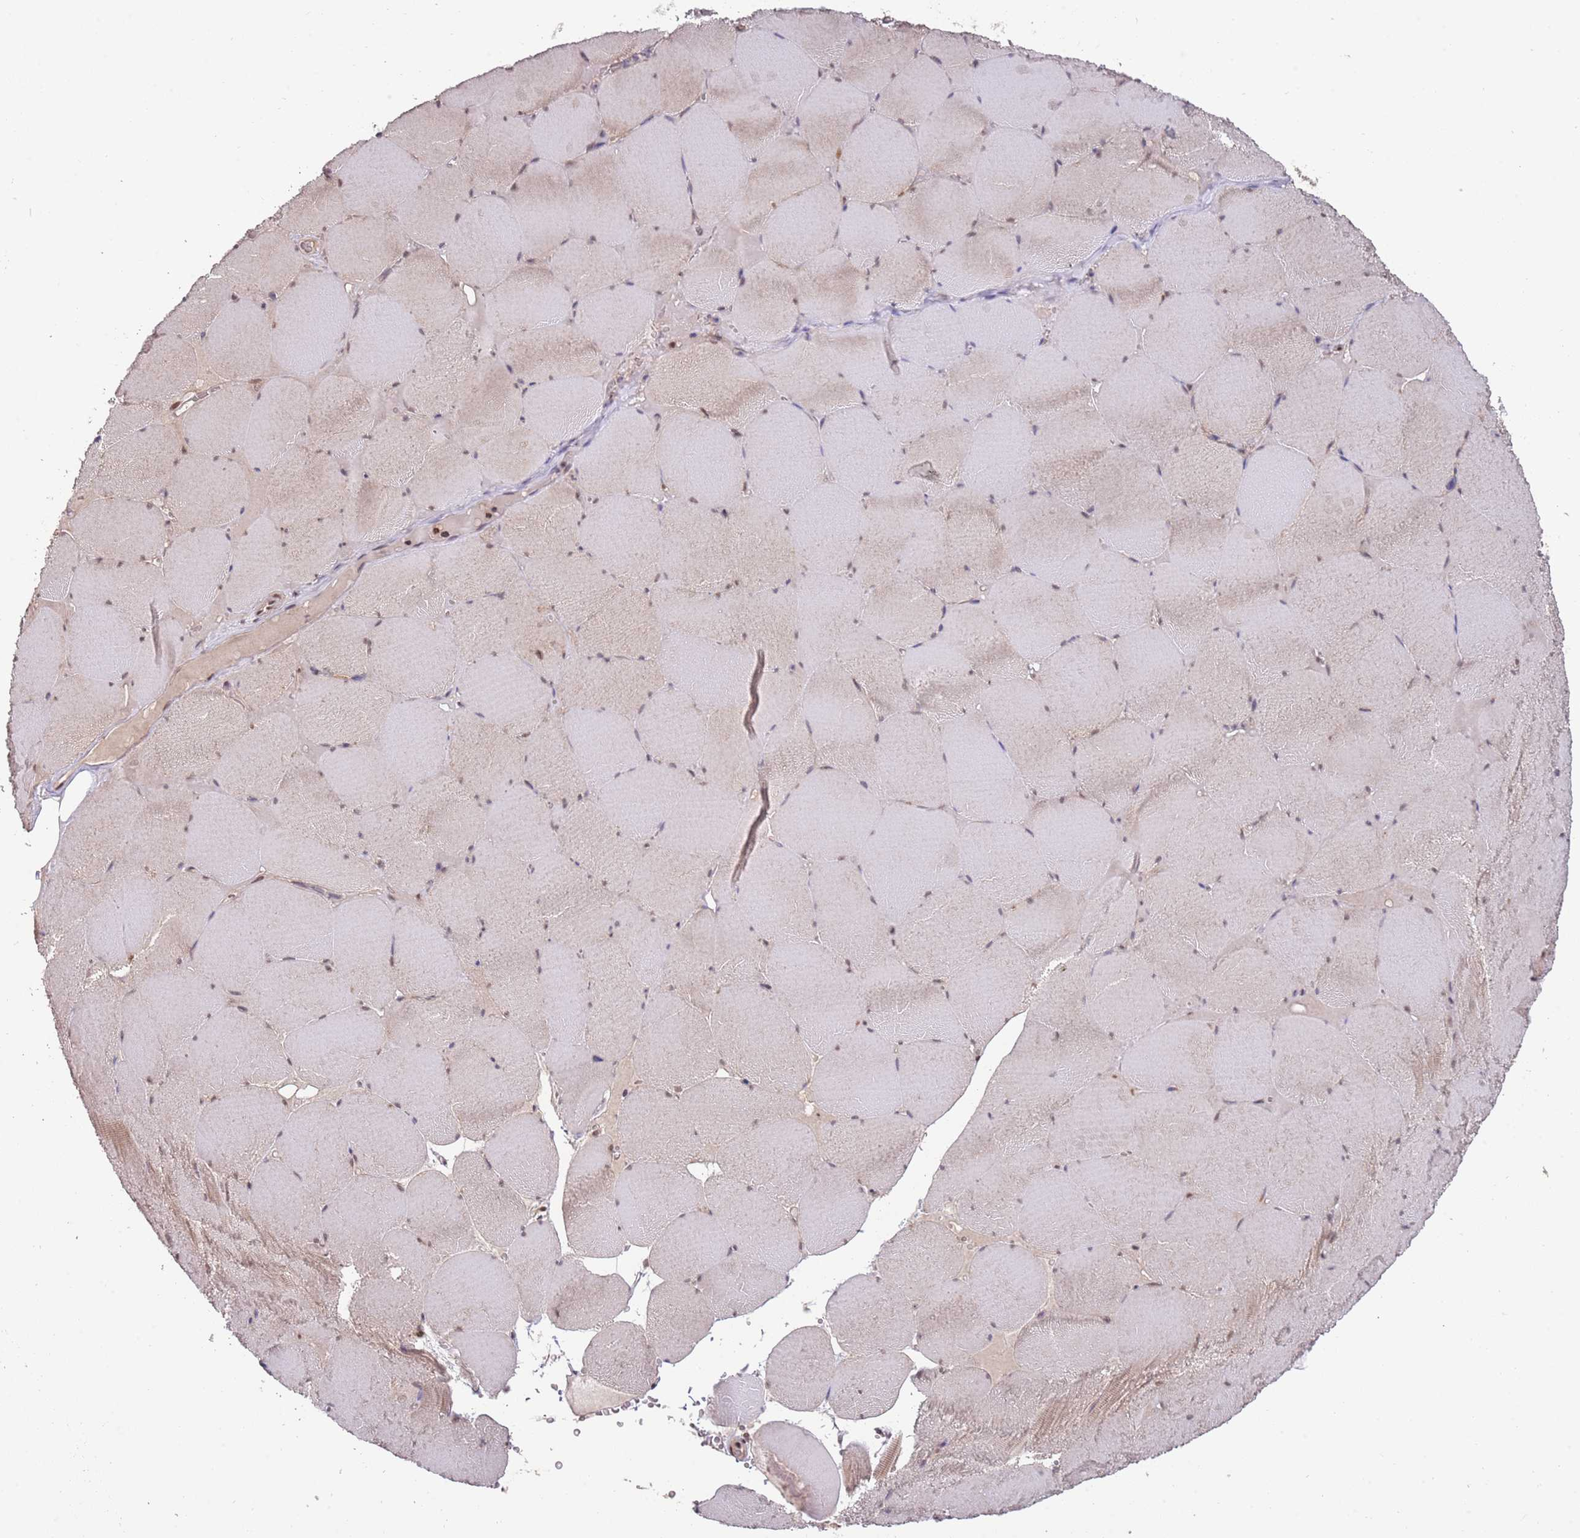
{"staining": {"intensity": "moderate", "quantity": "25%-75%", "location": "cytoplasmic/membranous"}, "tissue": "skeletal muscle", "cell_type": "Myocytes", "image_type": "normal", "snomed": [{"axis": "morphology", "description": "Normal tissue, NOS"}, {"axis": "topography", "description": "Skeletal muscle"}, {"axis": "topography", "description": "Head-Neck"}], "caption": "Skeletal muscle was stained to show a protein in brown. There is medium levels of moderate cytoplasmic/membranous expression in about 25%-75% of myocytes. (Brightfield microscopy of DAB IHC at high magnification).", "gene": "ZBTB7A", "patient": {"sex": "male", "age": 66}}